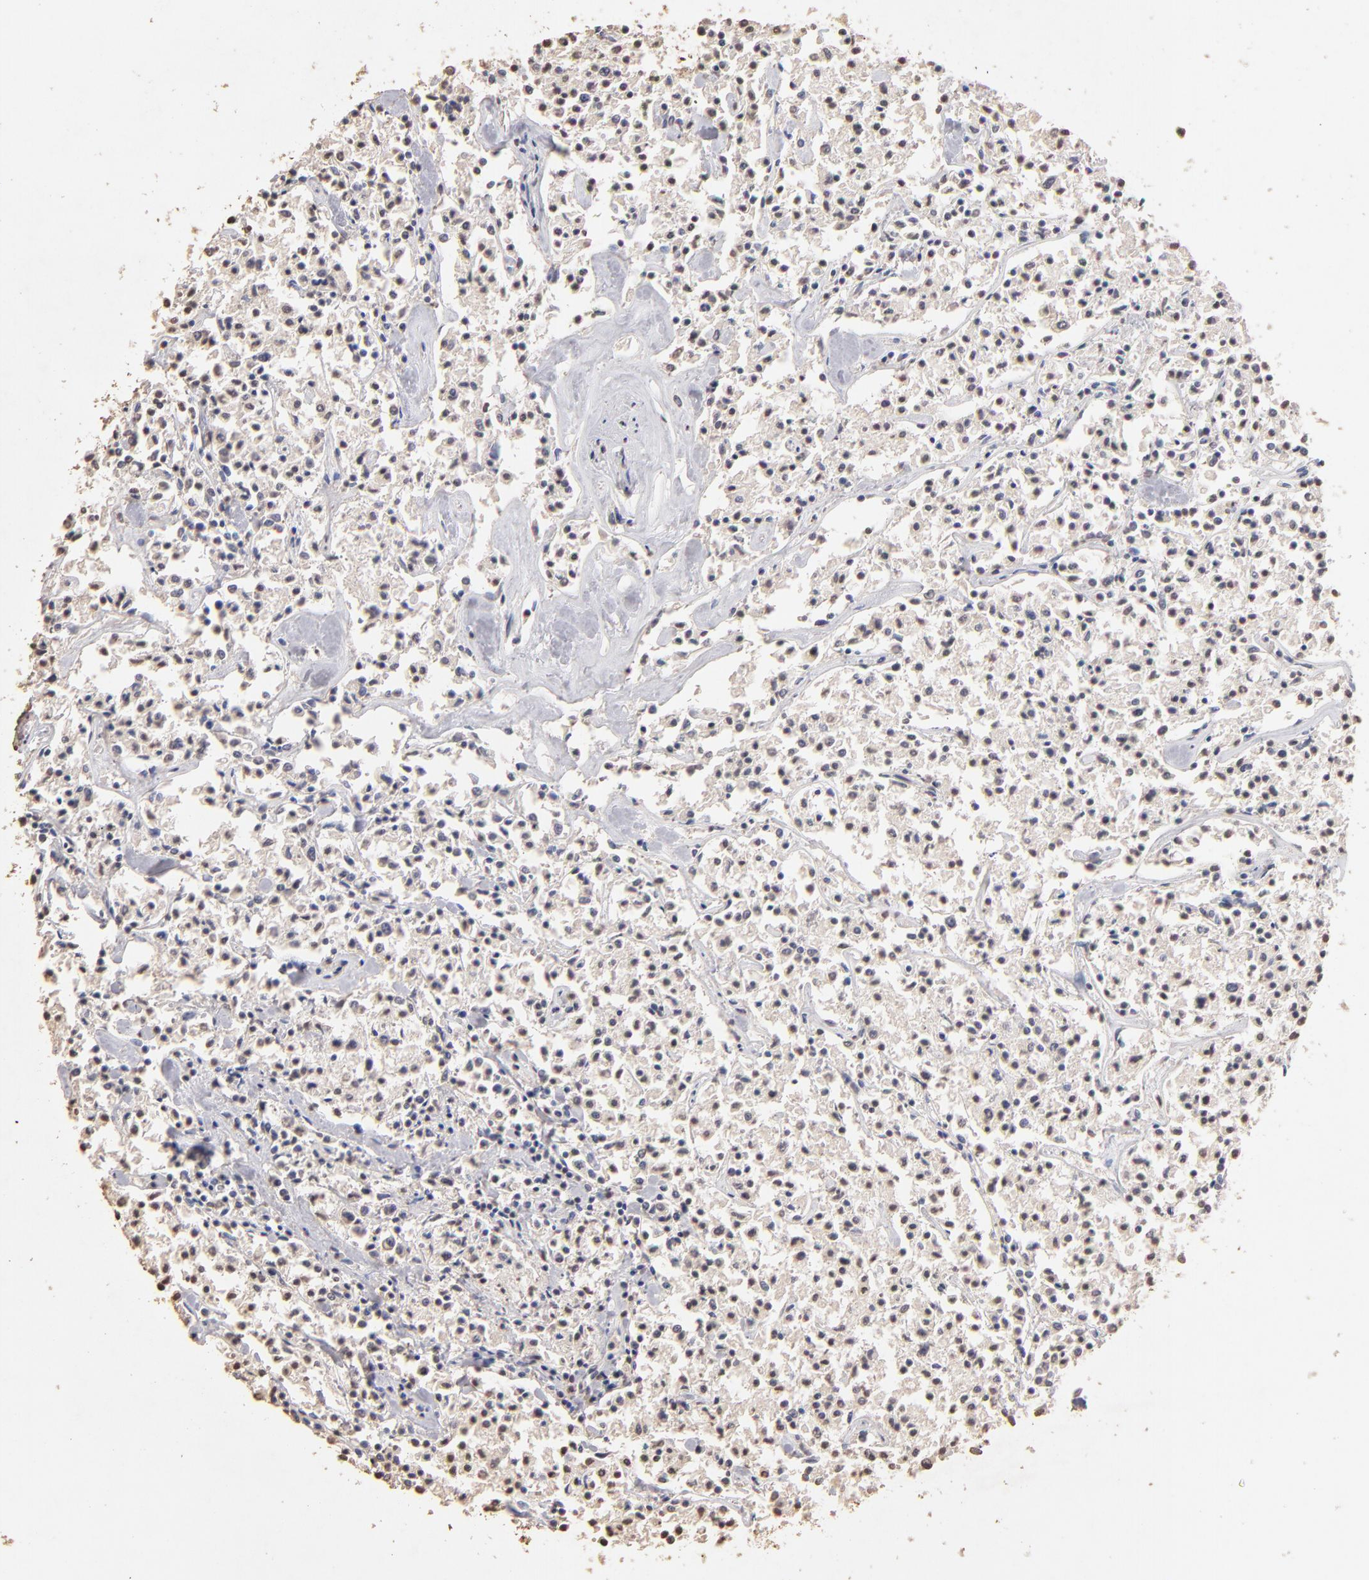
{"staining": {"intensity": "negative", "quantity": "none", "location": "none"}, "tissue": "lymphoma", "cell_type": "Tumor cells", "image_type": "cancer", "snomed": [{"axis": "morphology", "description": "Malignant lymphoma, non-Hodgkin's type, Low grade"}, {"axis": "topography", "description": "Small intestine"}], "caption": "Low-grade malignant lymphoma, non-Hodgkin's type was stained to show a protein in brown. There is no significant expression in tumor cells.", "gene": "OPHN1", "patient": {"sex": "female", "age": 59}}